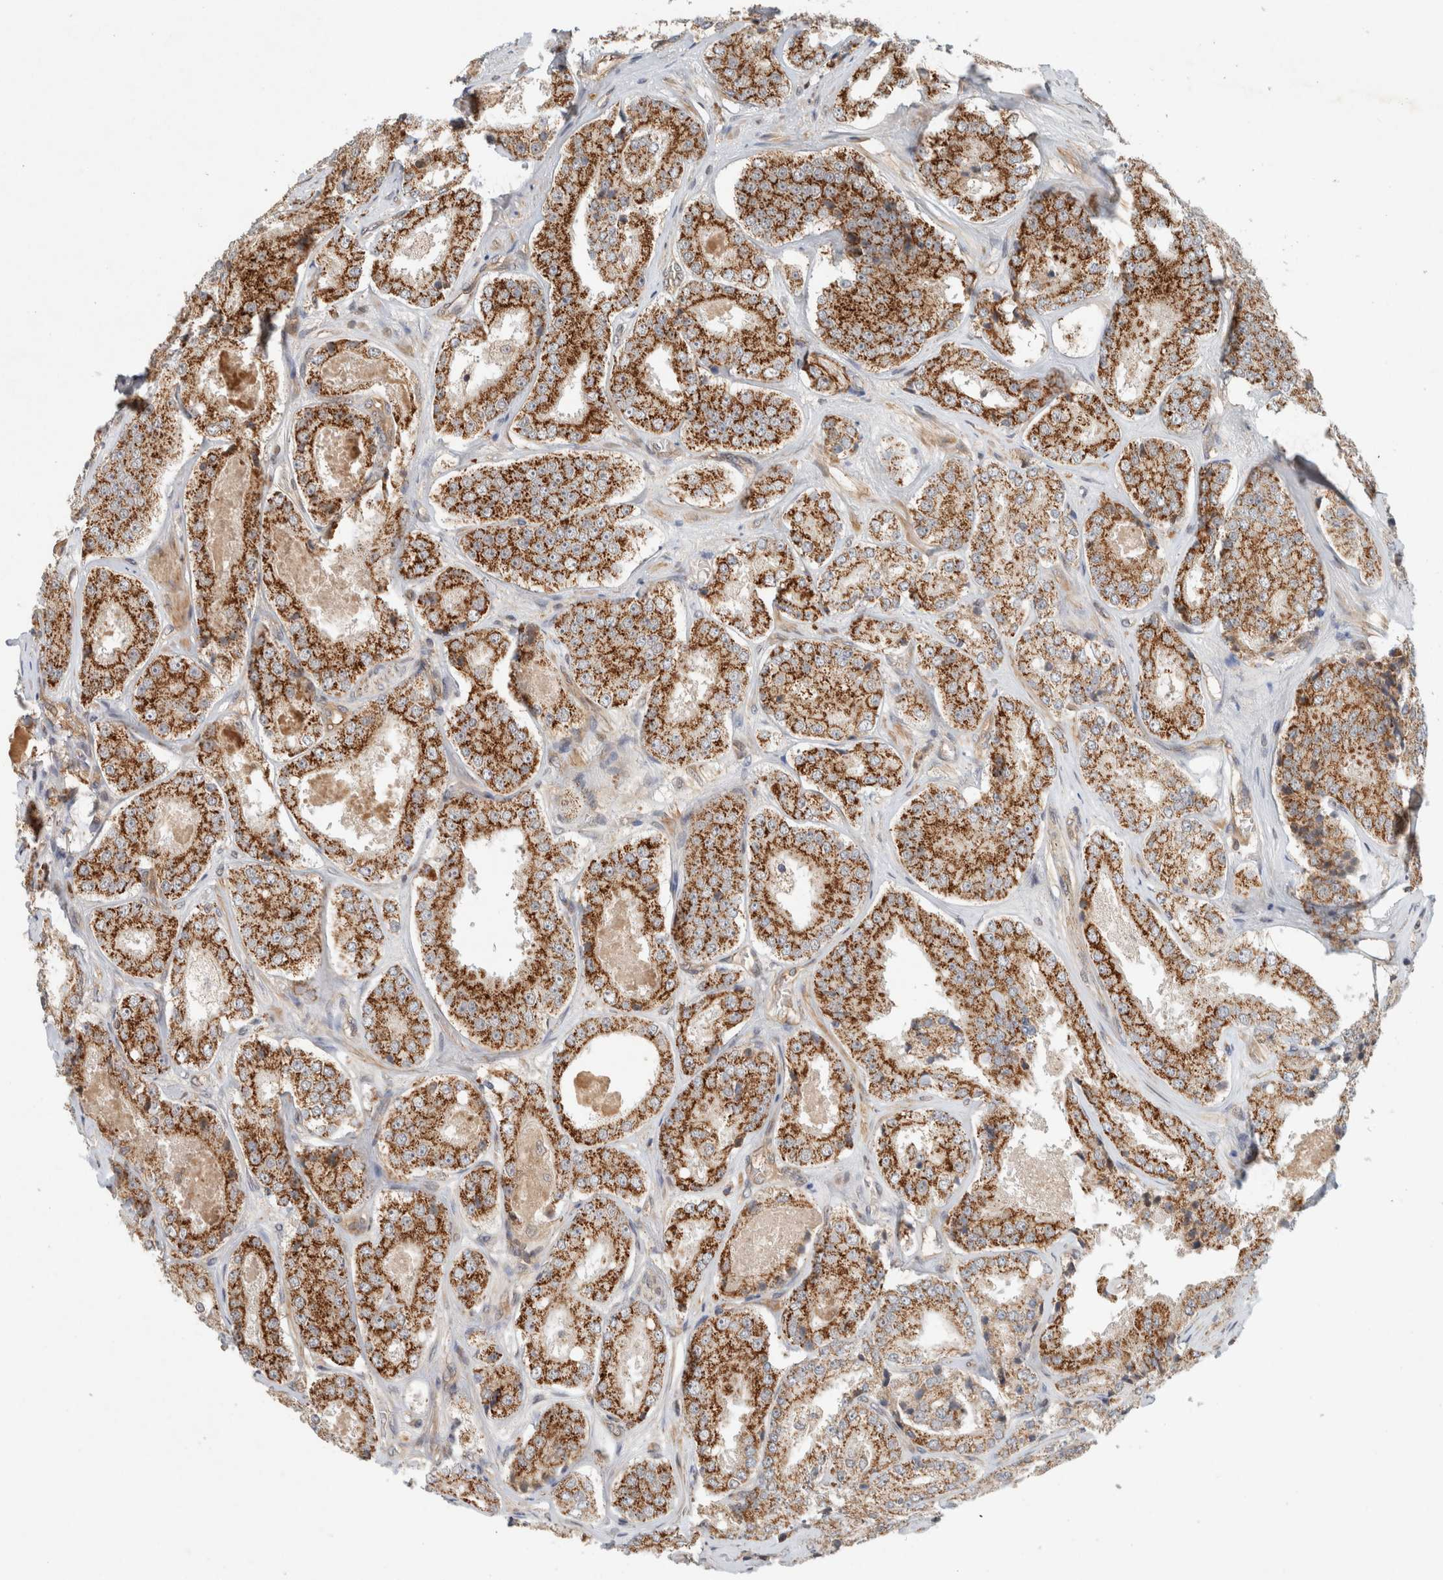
{"staining": {"intensity": "strong", "quantity": ">75%", "location": "cytoplasmic/membranous"}, "tissue": "prostate cancer", "cell_type": "Tumor cells", "image_type": "cancer", "snomed": [{"axis": "morphology", "description": "Adenocarcinoma, High grade"}, {"axis": "topography", "description": "Prostate"}], "caption": "Human prostate cancer (adenocarcinoma (high-grade)) stained with a protein marker exhibits strong staining in tumor cells.", "gene": "CAAP1", "patient": {"sex": "male", "age": 65}}